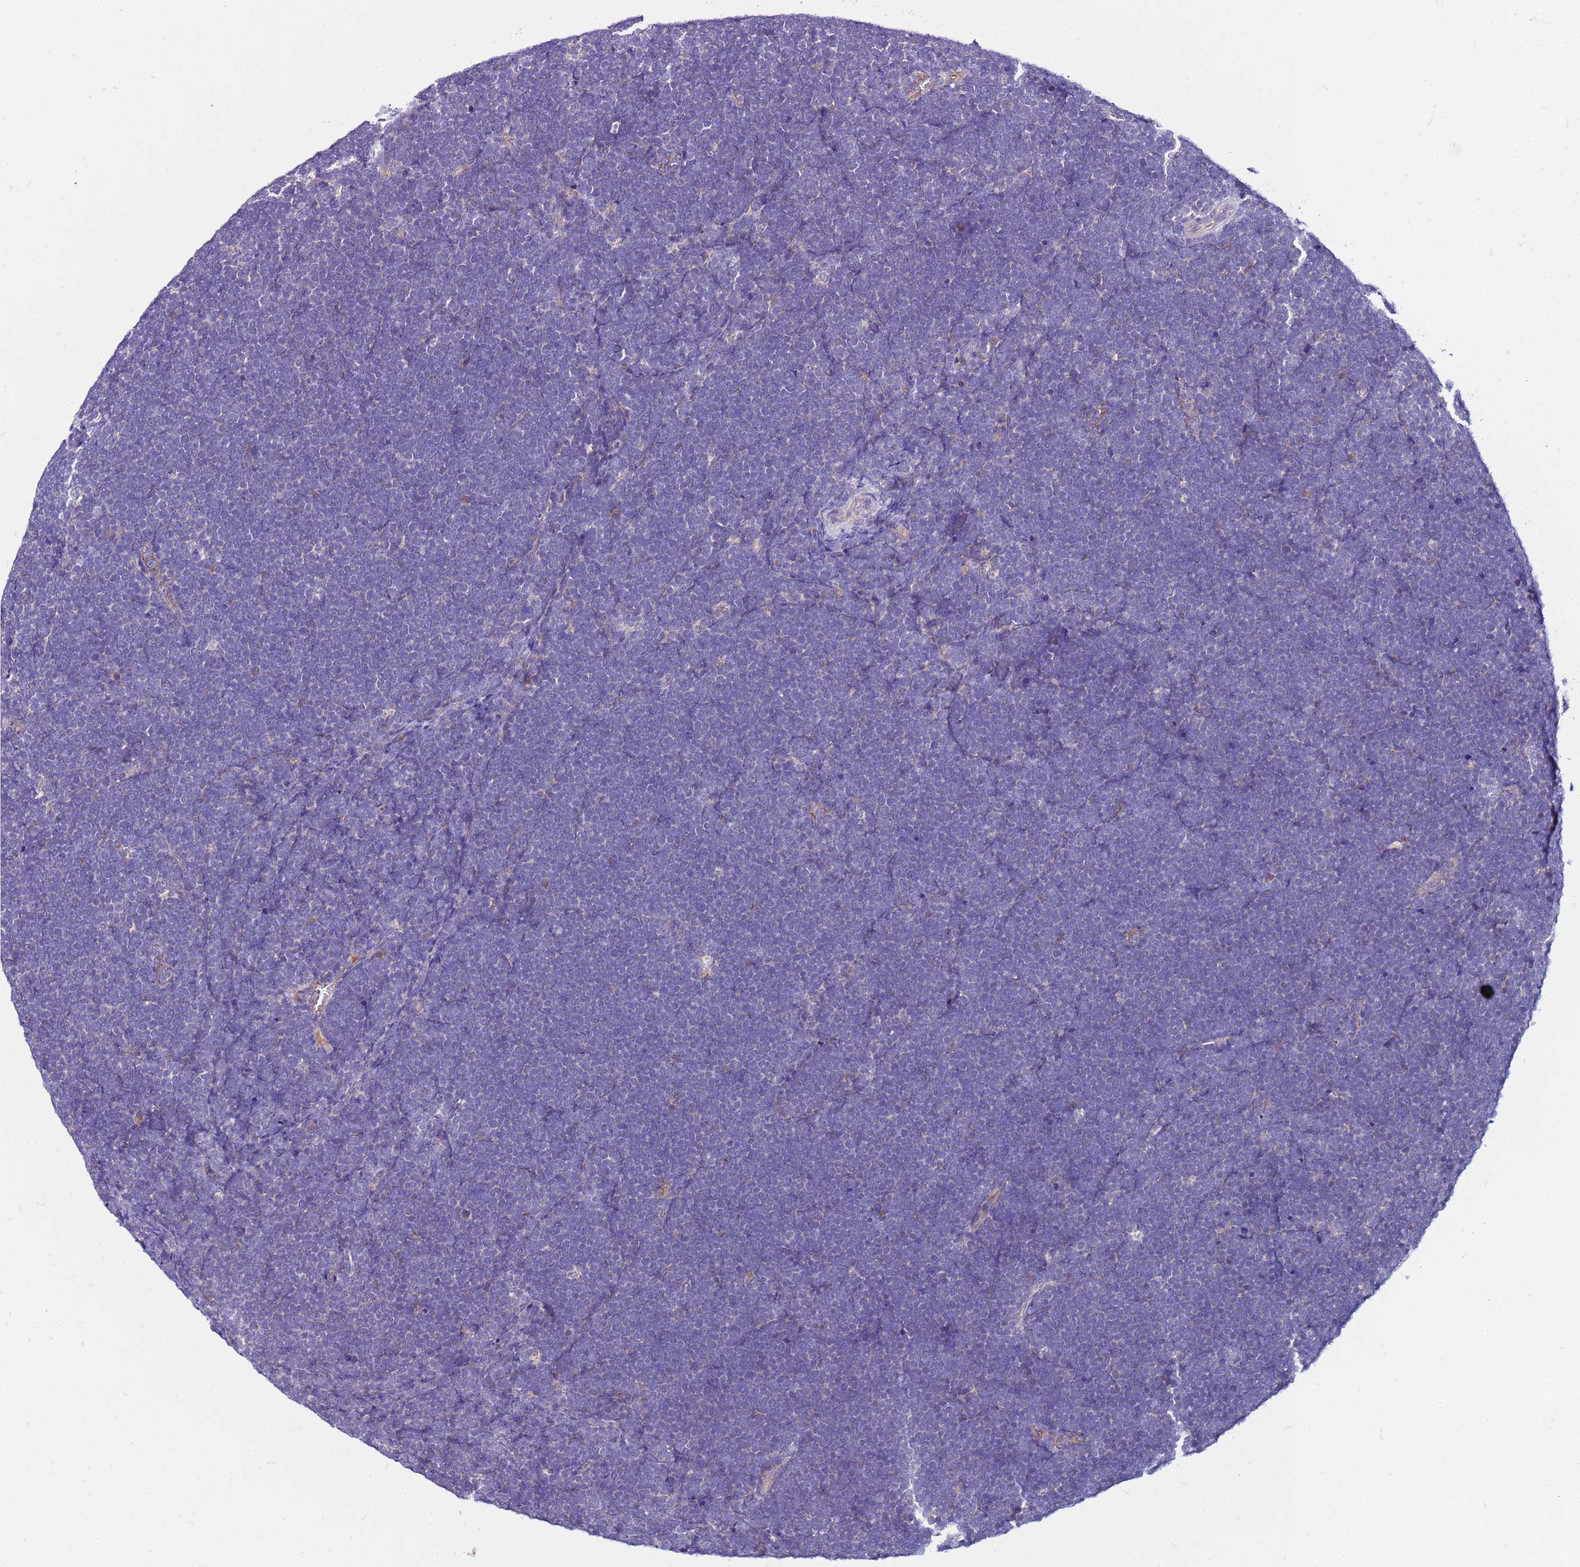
{"staining": {"intensity": "negative", "quantity": "none", "location": "none"}, "tissue": "lymphoma", "cell_type": "Tumor cells", "image_type": "cancer", "snomed": [{"axis": "morphology", "description": "Malignant lymphoma, non-Hodgkin's type, High grade"}, {"axis": "topography", "description": "Lymph node"}], "caption": "This is a image of IHC staining of lymphoma, which shows no staining in tumor cells.", "gene": "PKD1", "patient": {"sex": "male", "age": 13}}